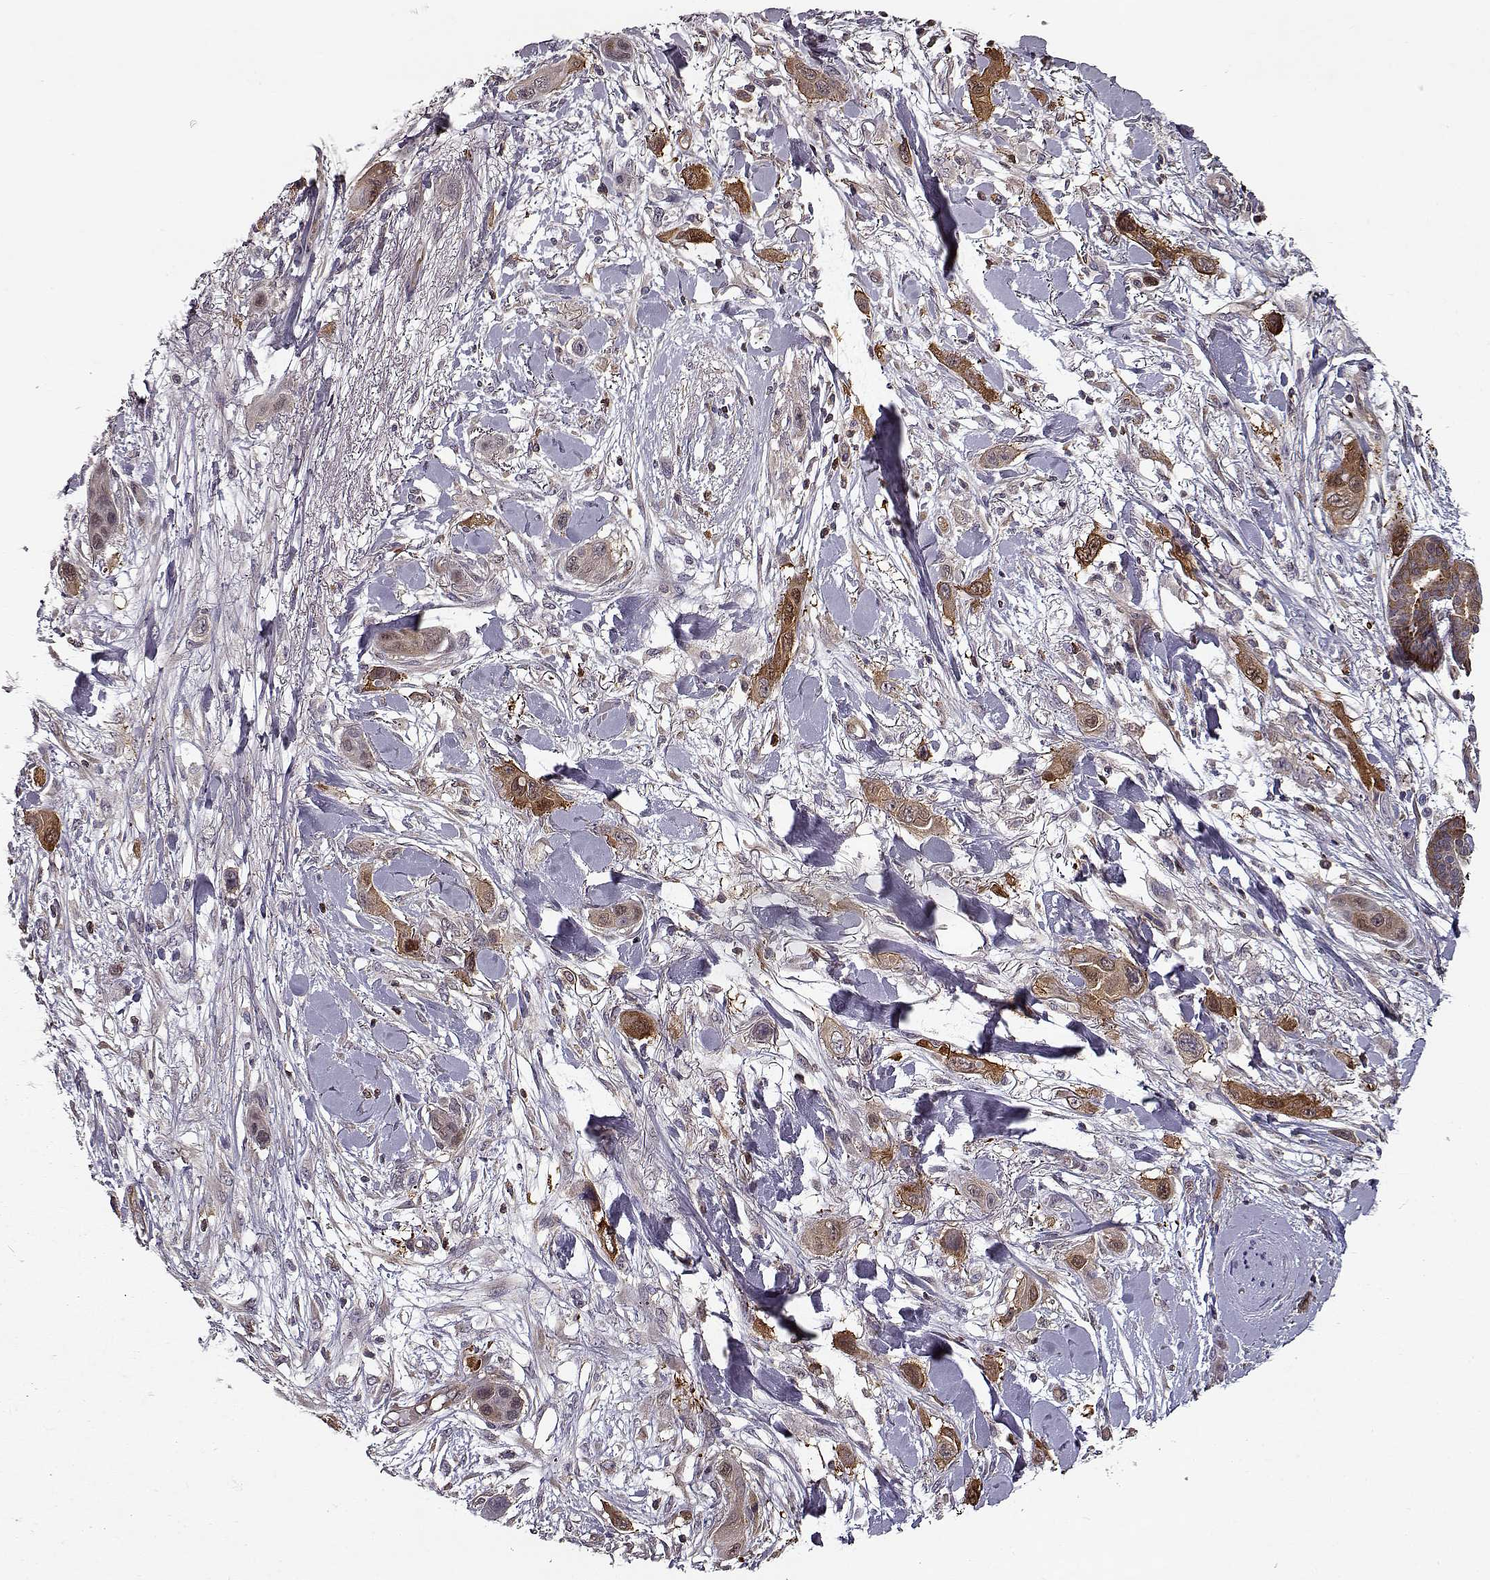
{"staining": {"intensity": "moderate", "quantity": ">75%", "location": "cytoplasmic/membranous"}, "tissue": "skin cancer", "cell_type": "Tumor cells", "image_type": "cancer", "snomed": [{"axis": "morphology", "description": "Squamous cell carcinoma, NOS"}, {"axis": "topography", "description": "Skin"}], "caption": "The histopathology image displays staining of skin cancer (squamous cell carcinoma), revealing moderate cytoplasmic/membranous protein positivity (brown color) within tumor cells.", "gene": "RANBP1", "patient": {"sex": "male", "age": 79}}